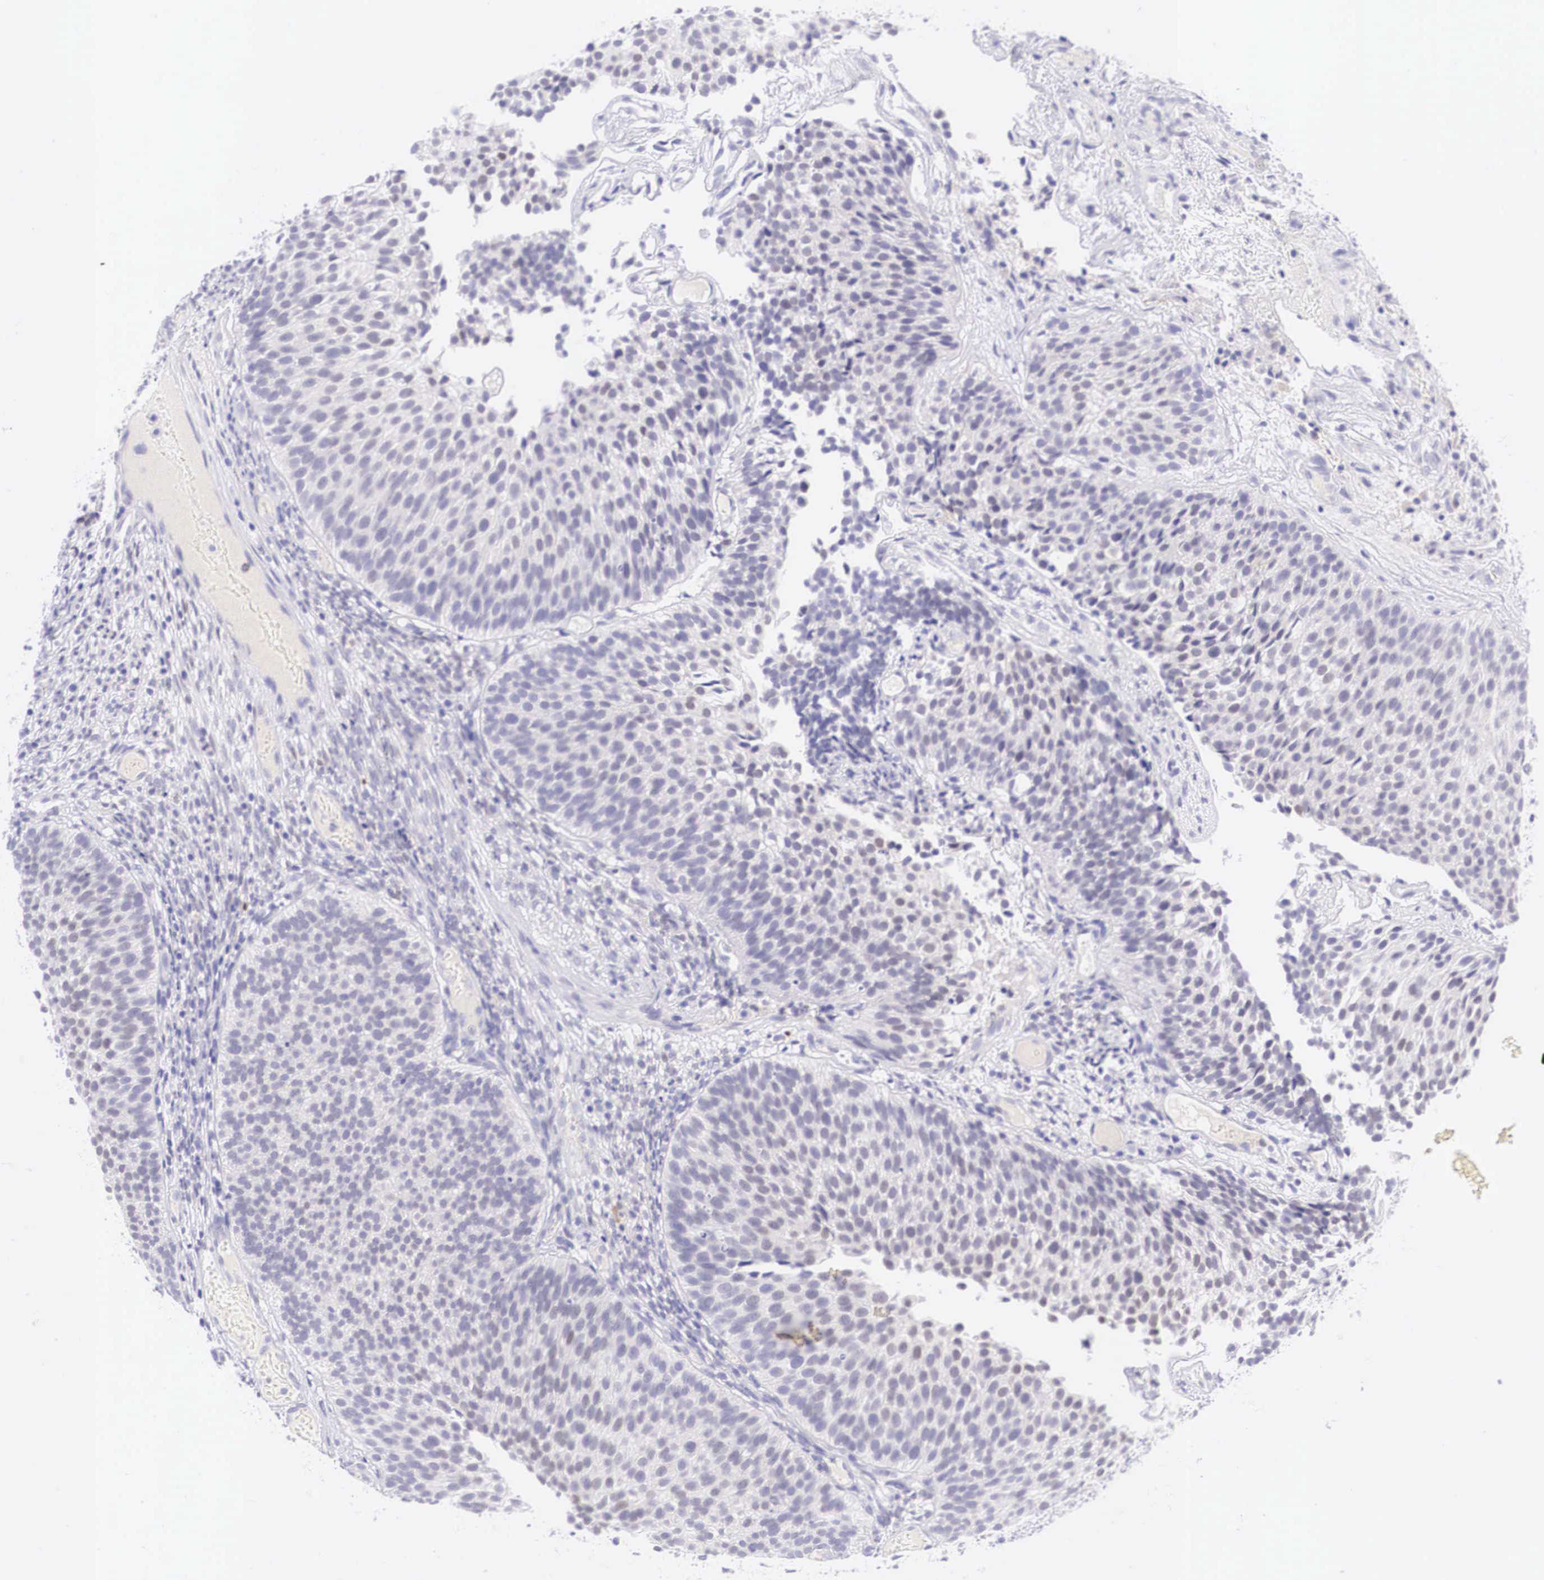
{"staining": {"intensity": "negative", "quantity": "none", "location": "none"}, "tissue": "urothelial cancer", "cell_type": "Tumor cells", "image_type": "cancer", "snomed": [{"axis": "morphology", "description": "Urothelial carcinoma, Low grade"}, {"axis": "topography", "description": "Urinary bladder"}], "caption": "An immunohistochemistry photomicrograph of urothelial cancer is shown. There is no staining in tumor cells of urothelial cancer. (DAB immunohistochemistry, high magnification).", "gene": "BCL6", "patient": {"sex": "male", "age": 85}}